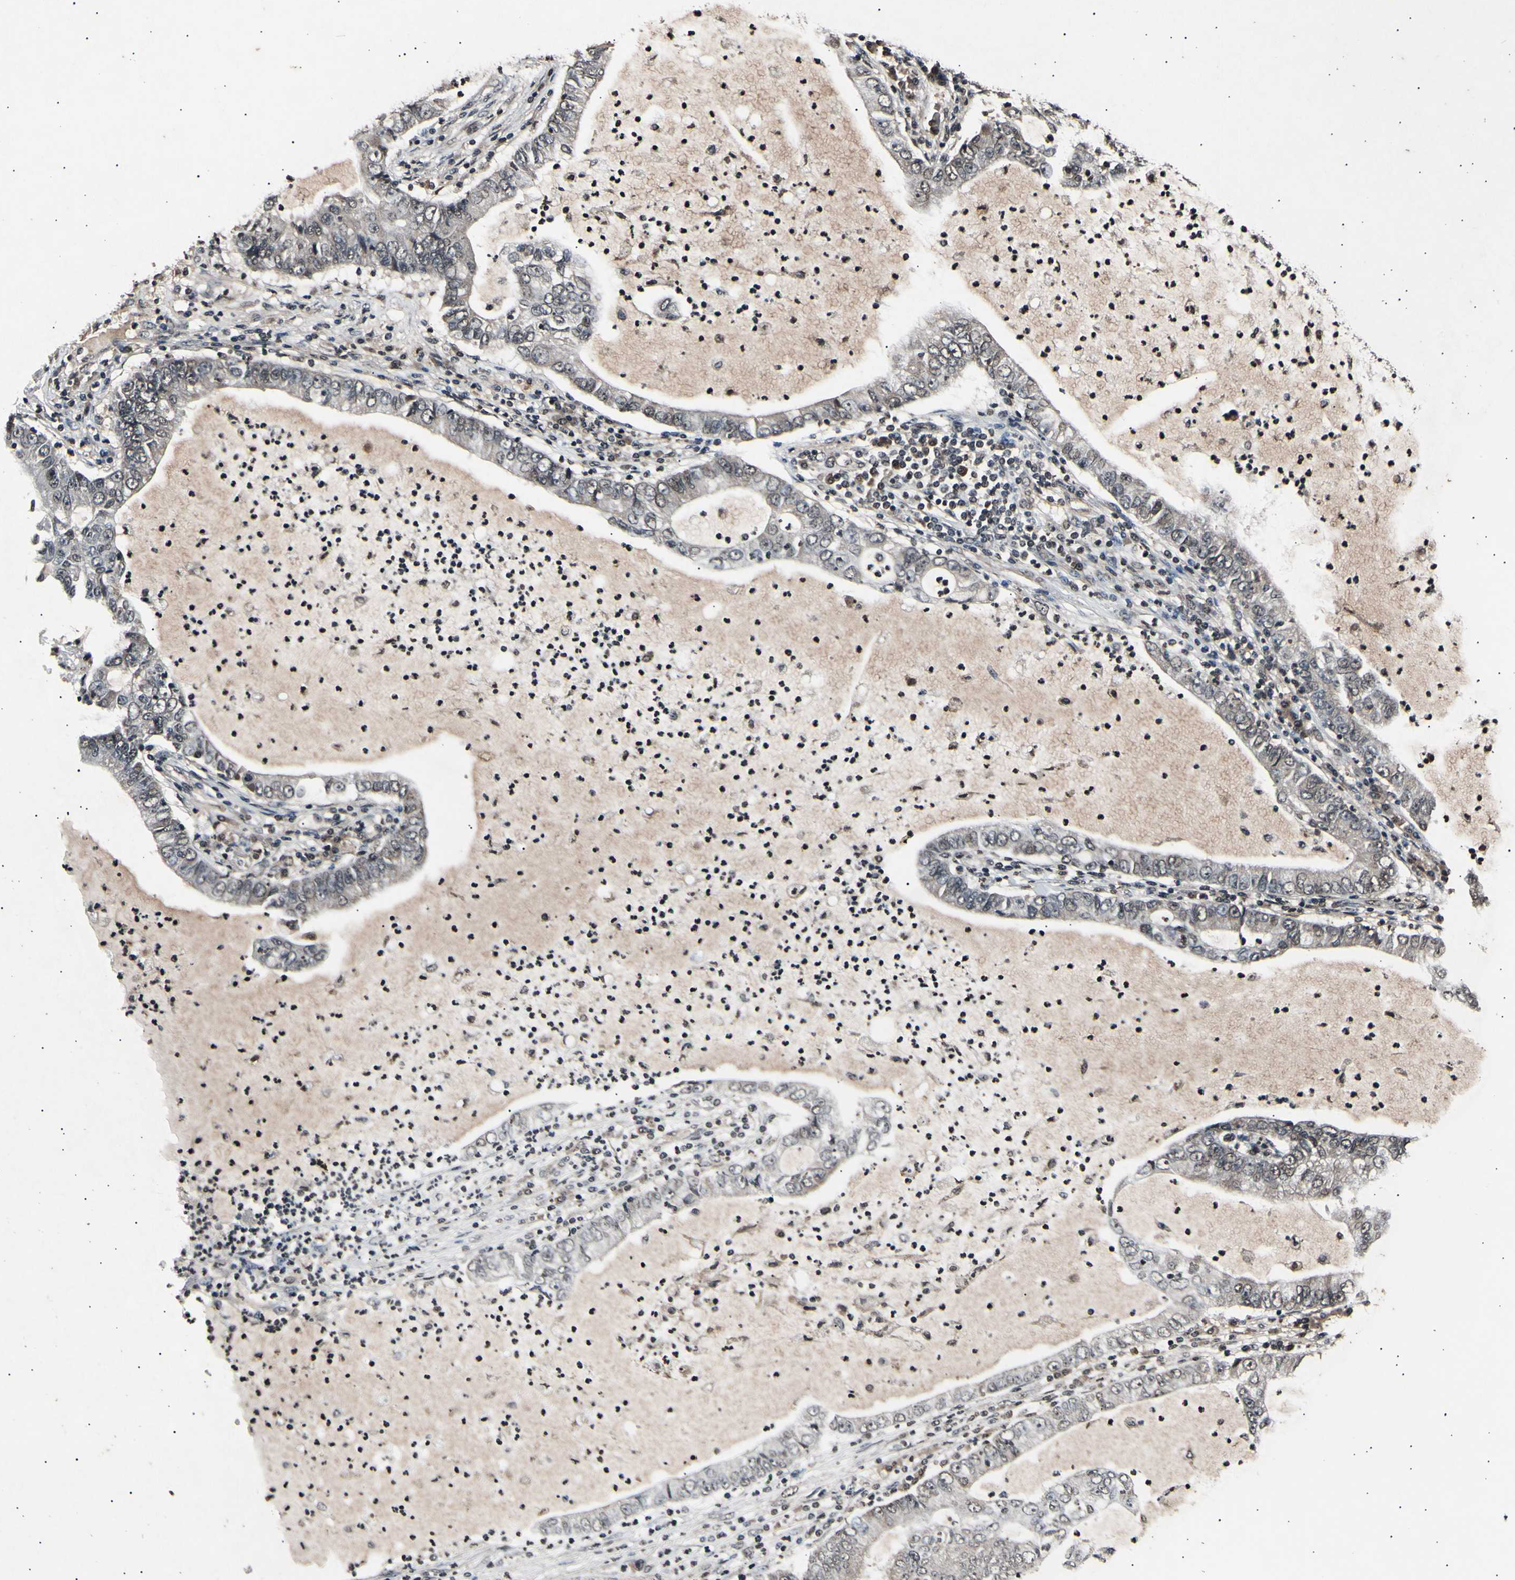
{"staining": {"intensity": "weak", "quantity": ">75%", "location": "cytoplasmic/membranous,nuclear"}, "tissue": "lung cancer", "cell_type": "Tumor cells", "image_type": "cancer", "snomed": [{"axis": "morphology", "description": "Adenocarcinoma, NOS"}, {"axis": "topography", "description": "Lung"}], "caption": "Lung cancer (adenocarcinoma) stained for a protein (brown) displays weak cytoplasmic/membranous and nuclear positive expression in approximately >75% of tumor cells.", "gene": "ANAPC7", "patient": {"sex": "female", "age": 51}}